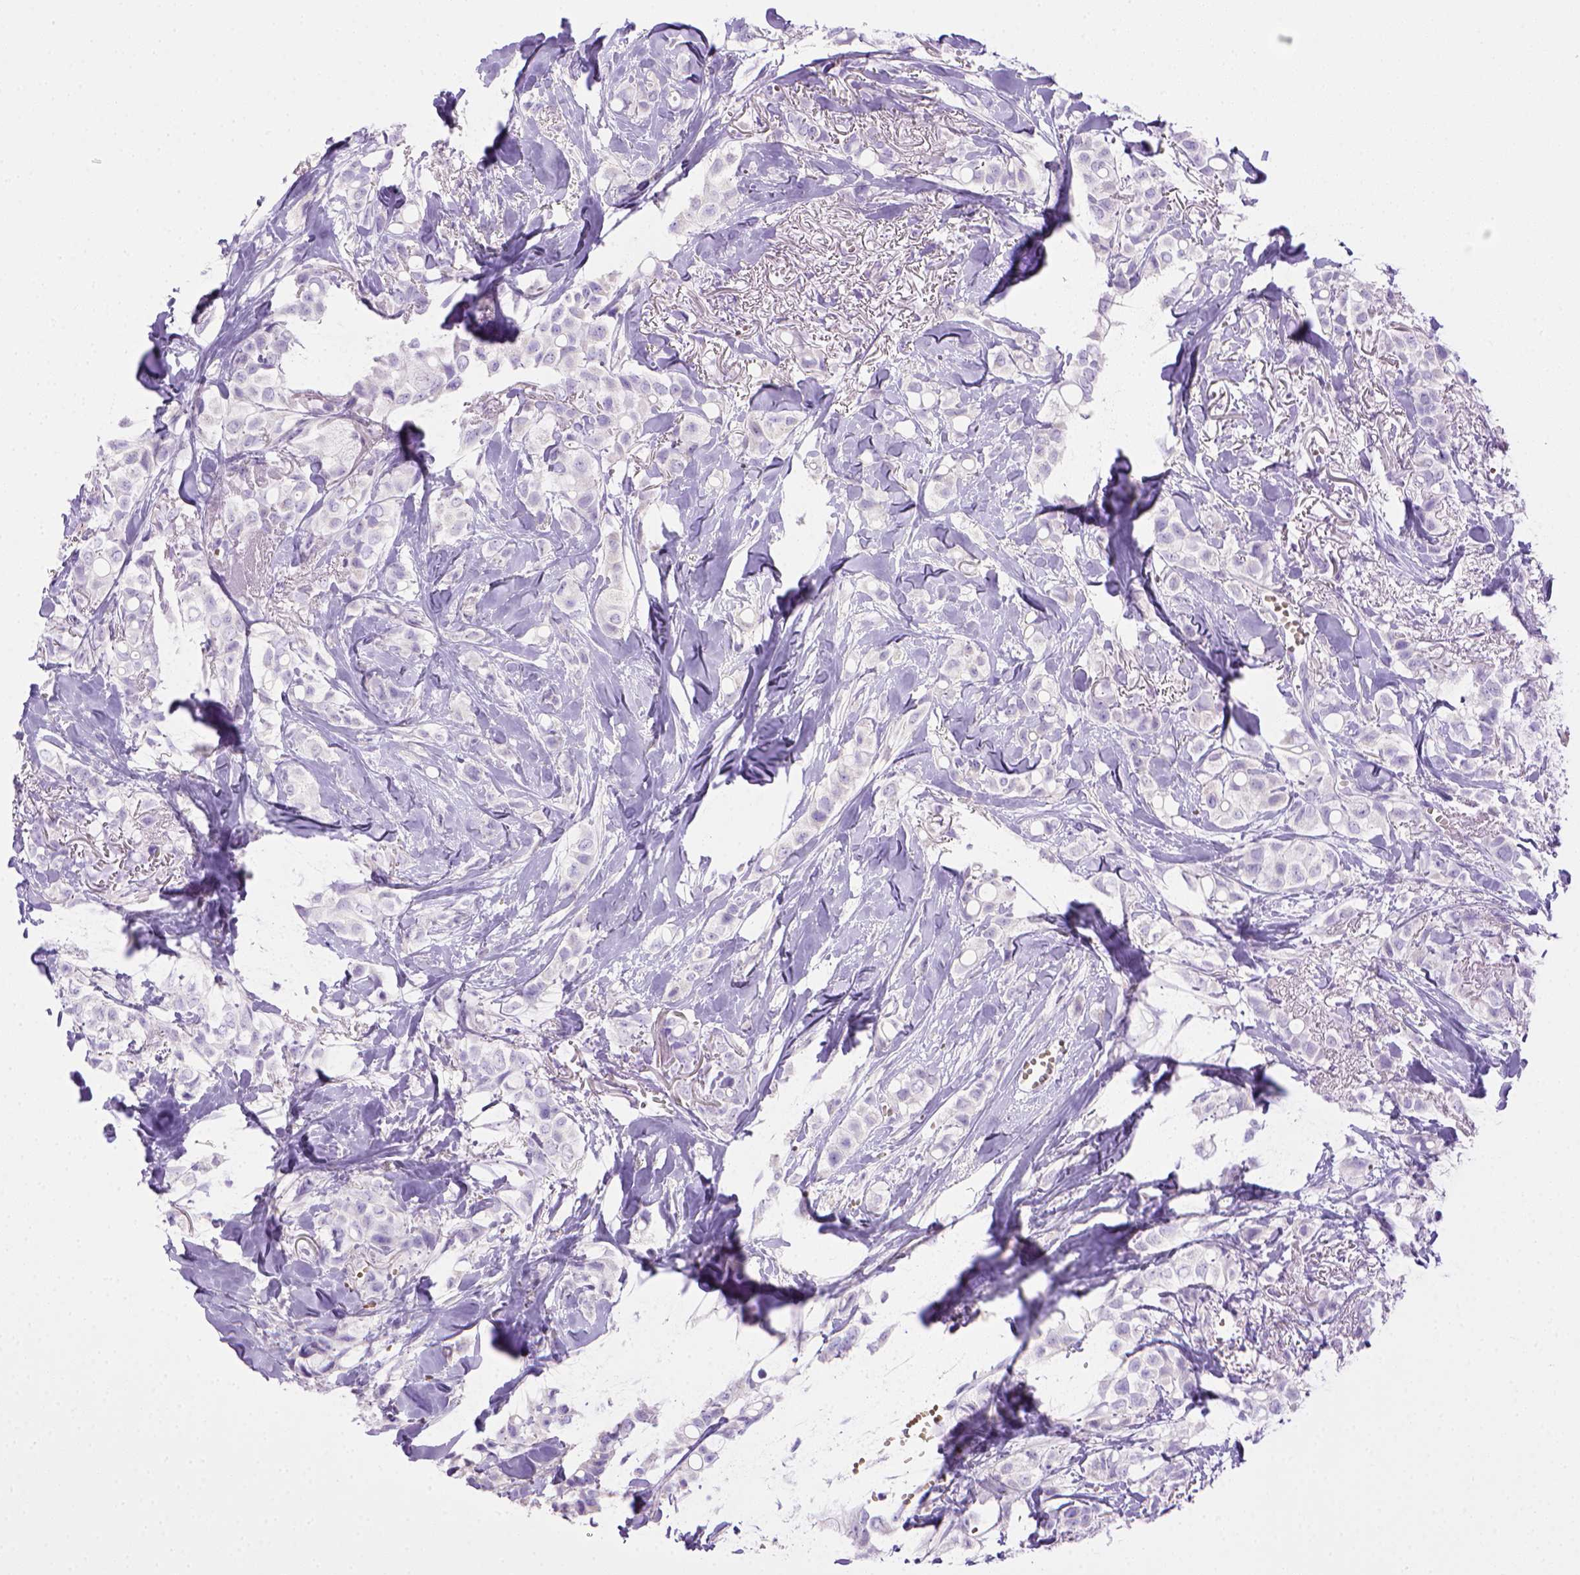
{"staining": {"intensity": "negative", "quantity": "none", "location": "none"}, "tissue": "breast cancer", "cell_type": "Tumor cells", "image_type": "cancer", "snomed": [{"axis": "morphology", "description": "Duct carcinoma"}, {"axis": "topography", "description": "Breast"}], "caption": "This histopathology image is of breast intraductal carcinoma stained with immunohistochemistry to label a protein in brown with the nuclei are counter-stained blue. There is no positivity in tumor cells.", "gene": "BAAT", "patient": {"sex": "female", "age": 85}}